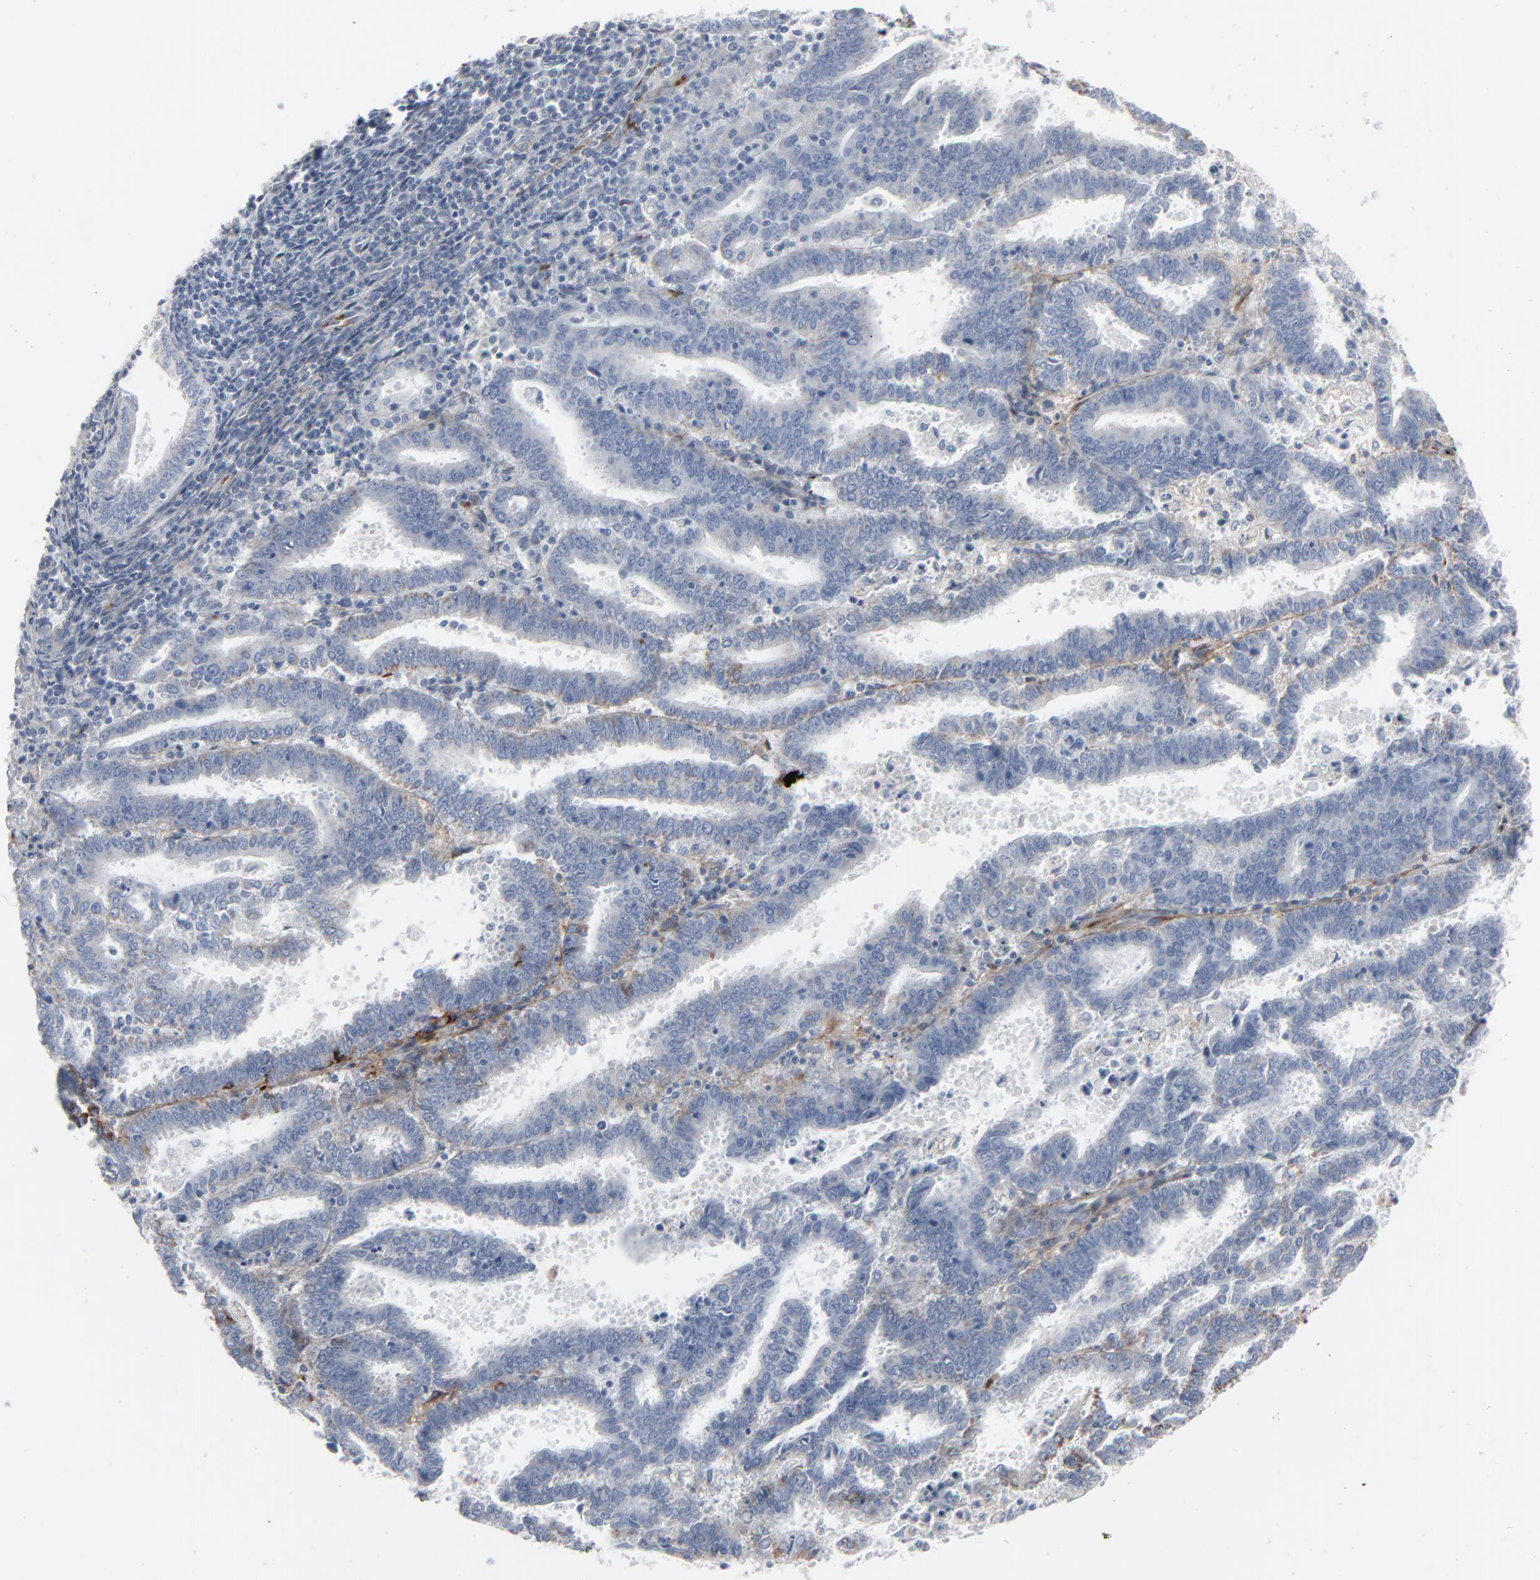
{"staining": {"intensity": "negative", "quantity": "none", "location": "none"}, "tissue": "endometrial cancer", "cell_type": "Tumor cells", "image_type": "cancer", "snomed": [{"axis": "morphology", "description": "Adenocarcinoma, NOS"}, {"axis": "topography", "description": "Uterus"}], "caption": "A photomicrograph of endometrial cancer stained for a protein displays no brown staining in tumor cells. (DAB (3,3'-diaminobenzidine) IHC with hematoxylin counter stain).", "gene": "BGN", "patient": {"sex": "female", "age": 83}}